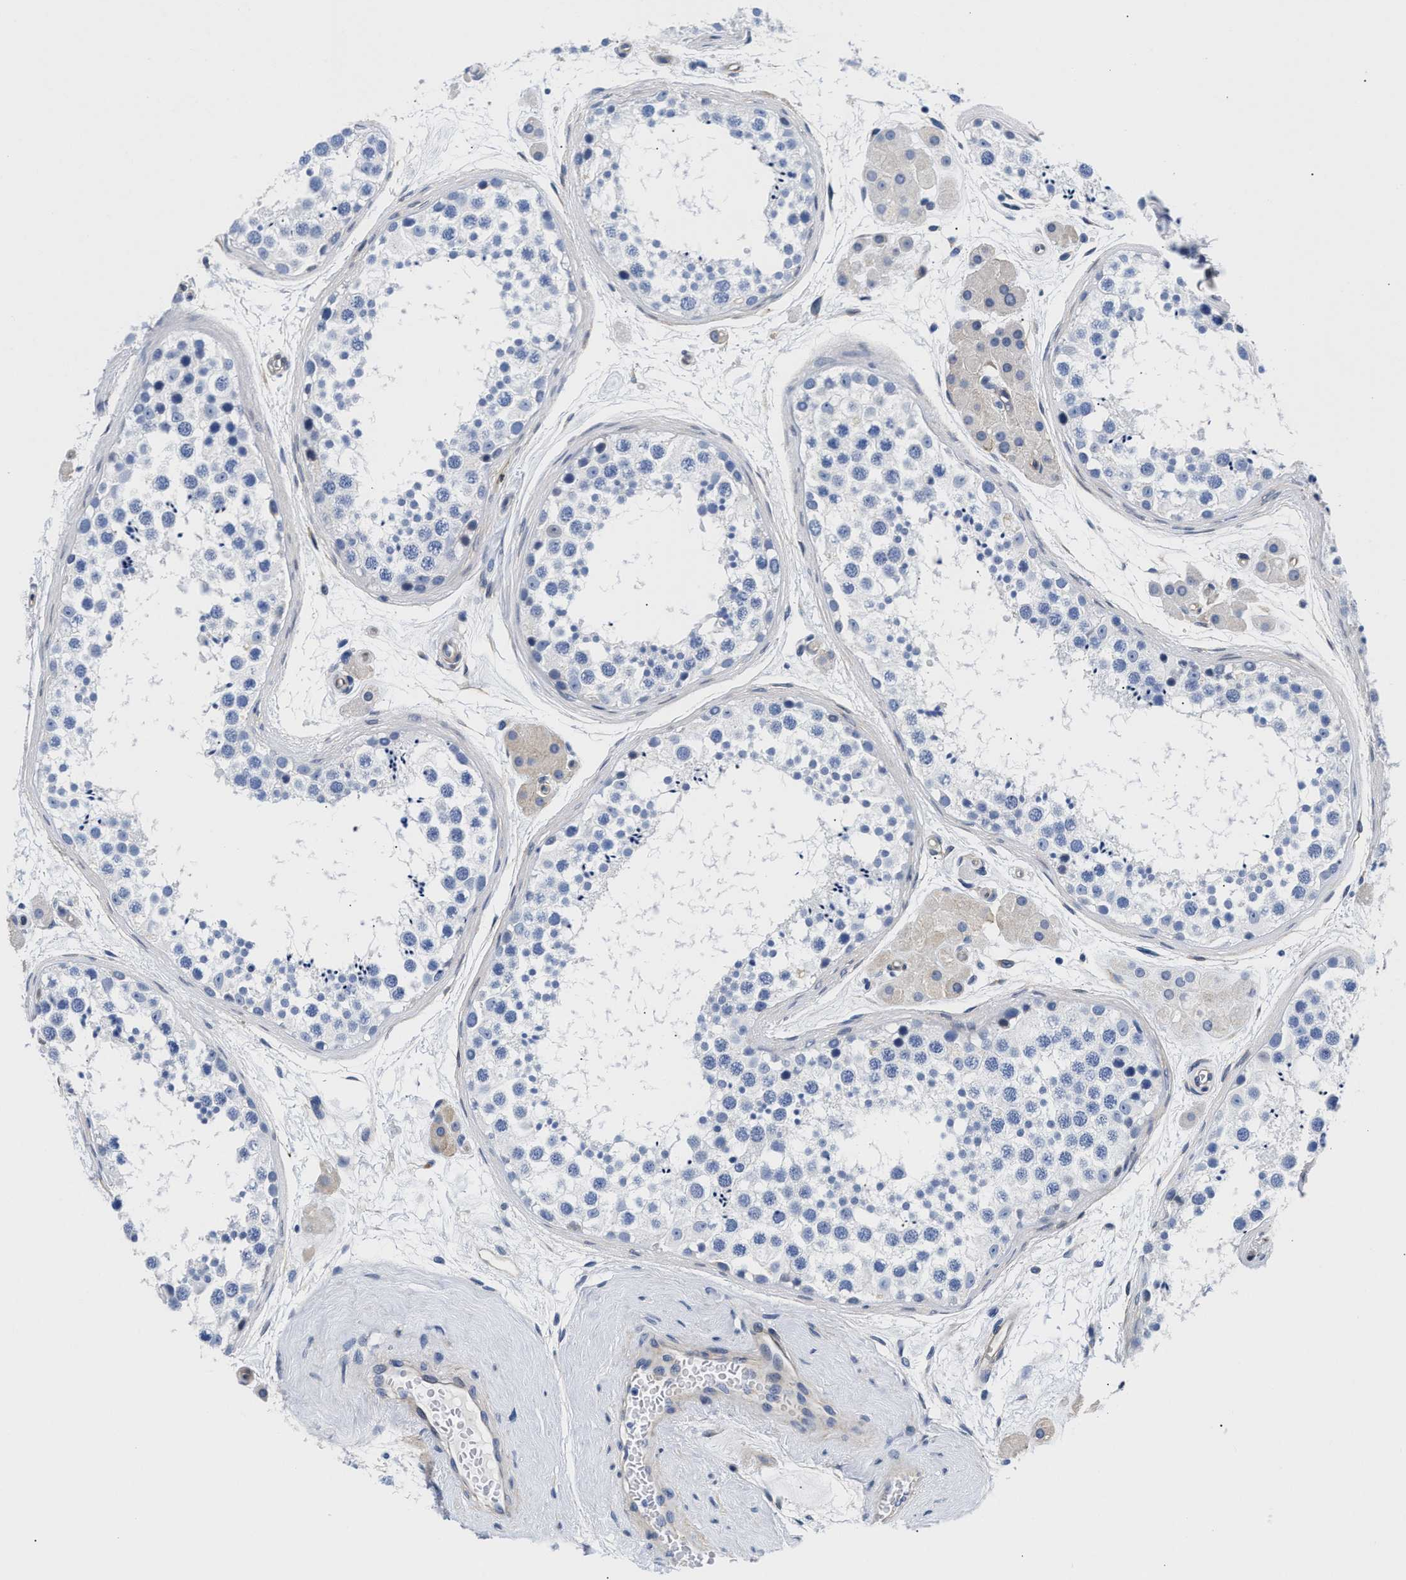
{"staining": {"intensity": "negative", "quantity": "none", "location": "none"}, "tissue": "testis", "cell_type": "Cells in seminiferous ducts", "image_type": "normal", "snomed": [{"axis": "morphology", "description": "Normal tissue, NOS"}, {"axis": "topography", "description": "Testis"}], "caption": "DAB immunohistochemical staining of unremarkable human testis exhibits no significant staining in cells in seminiferous ducts.", "gene": "TRIM29", "patient": {"sex": "male", "age": 56}}